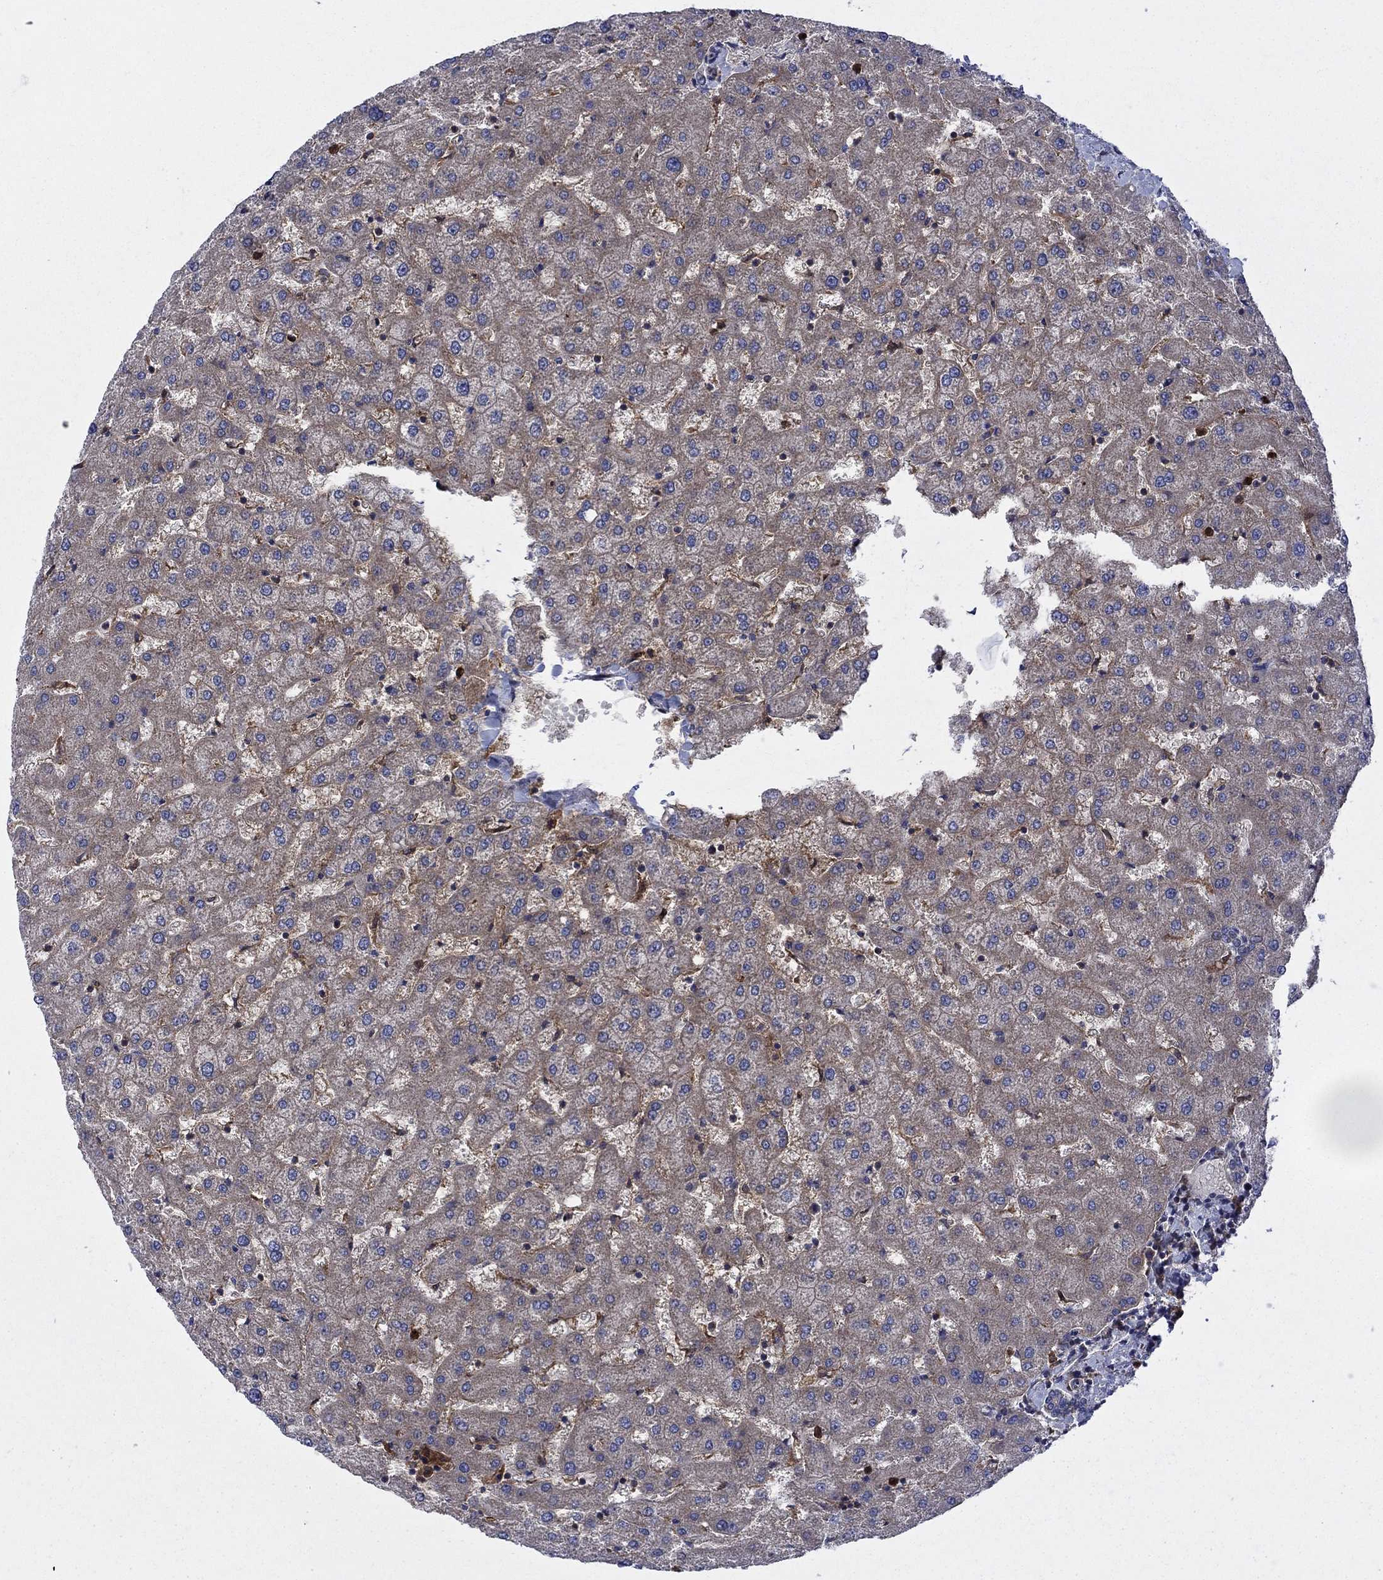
{"staining": {"intensity": "negative", "quantity": "none", "location": "none"}, "tissue": "liver", "cell_type": "Cholangiocytes", "image_type": "normal", "snomed": [{"axis": "morphology", "description": "Normal tissue, NOS"}, {"axis": "topography", "description": "Liver"}], "caption": "IHC image of benign liver: liver stained with DAB demonstrates no significant protein positivity in cholangiocytes. (DAB (3,3'-diaminobenzidine) immunohistochemistry (IHC) visualized using brightfield microscopy, high magnification).", "gene": "RNF19B", "patient": {"sex": "female", "age": 50}}